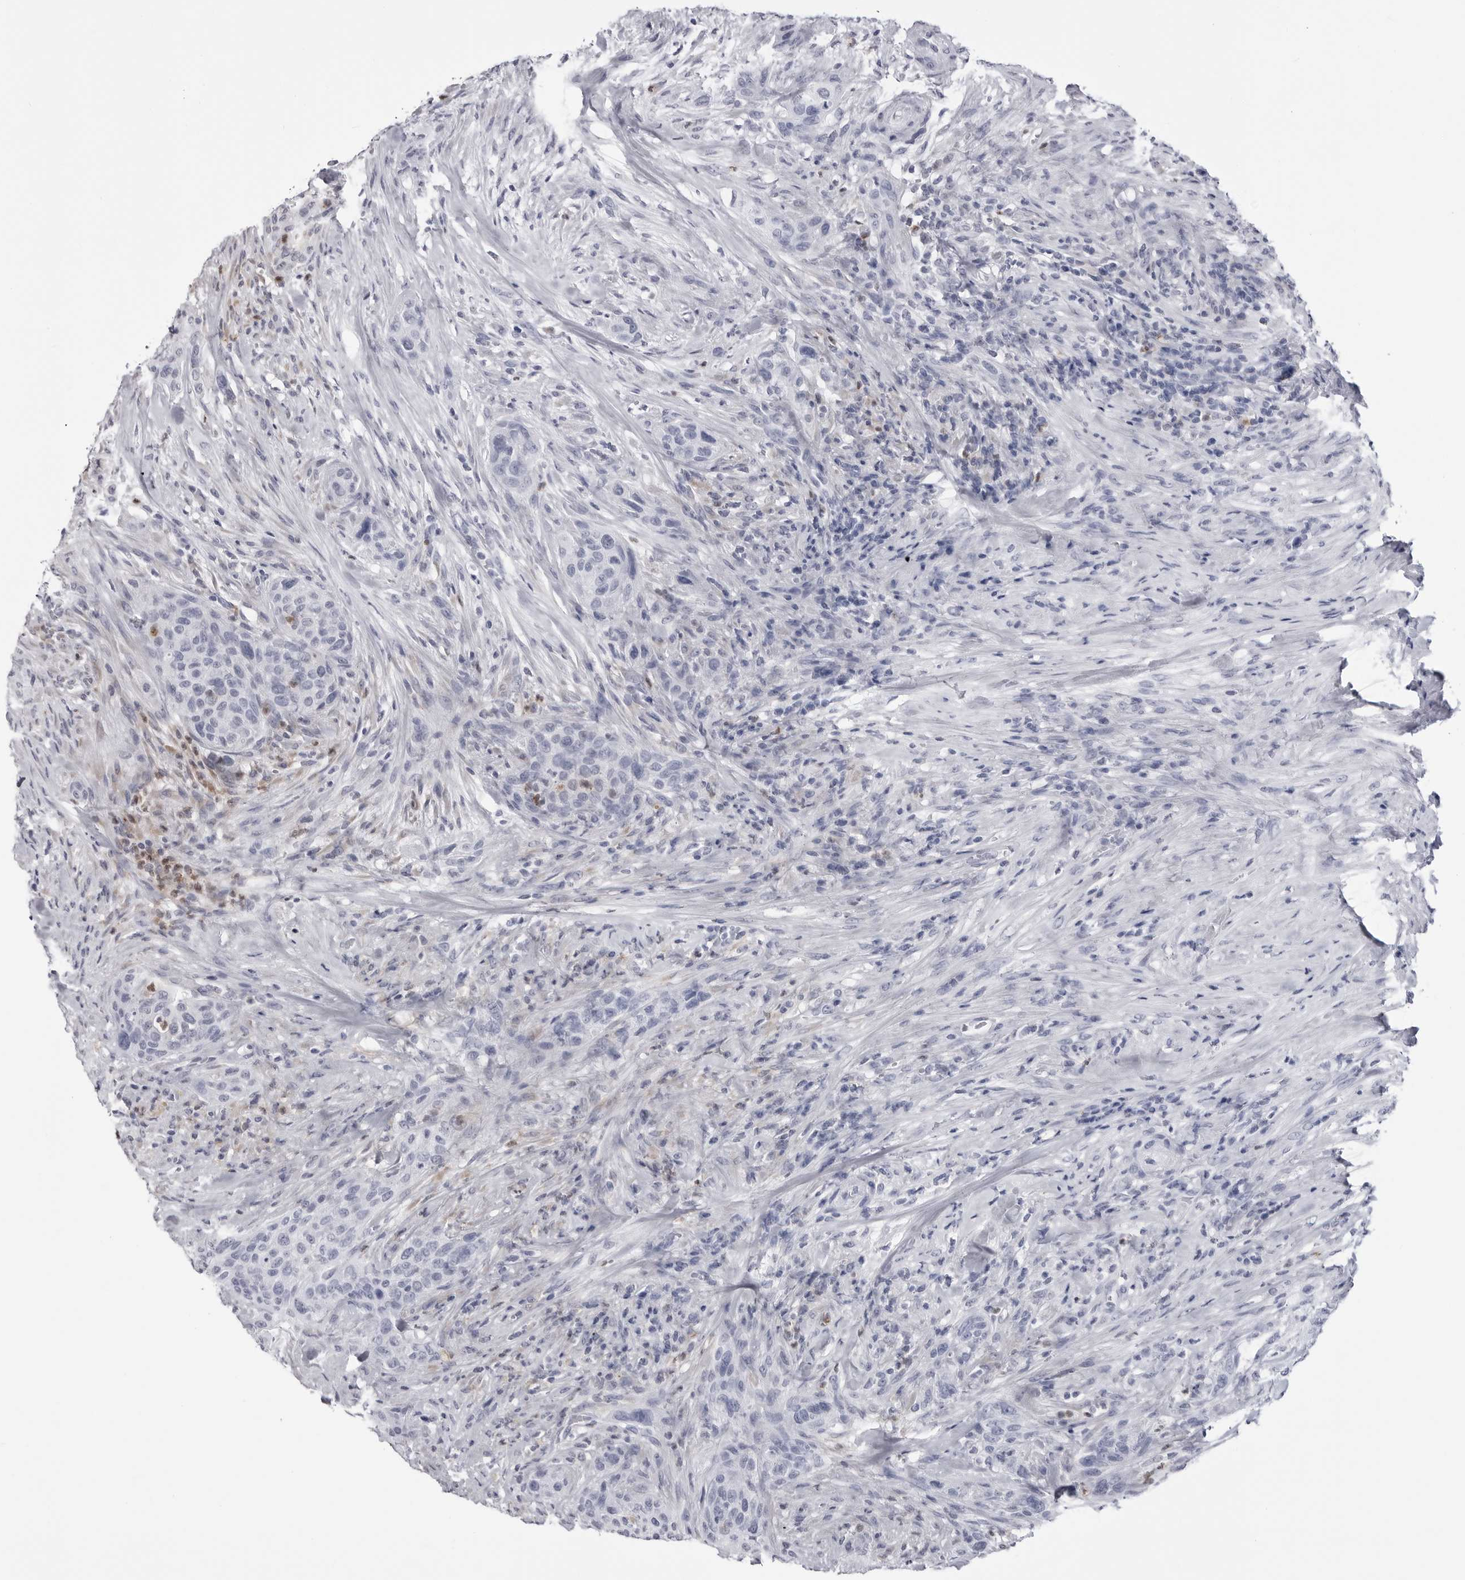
{"staining": {"intensity": "negative", "quantity": "none", "location": "none"}, "tissue": "urothelial cancer", "cell_type": "Tumor cells", "image_type": "cancer", "snomed": [{"axis": "morphology", "description": "Urothelial carcinoma, High grade"}, {"axis": "topography", "description": "Urinary bladder"}], "caption": "This is a image of IHC staining of high-grade urothelial carcinoma, which shows no positivity in tumor cells.", "gene": "STAP2", "patient": {"sex": "male", "age": 35}}